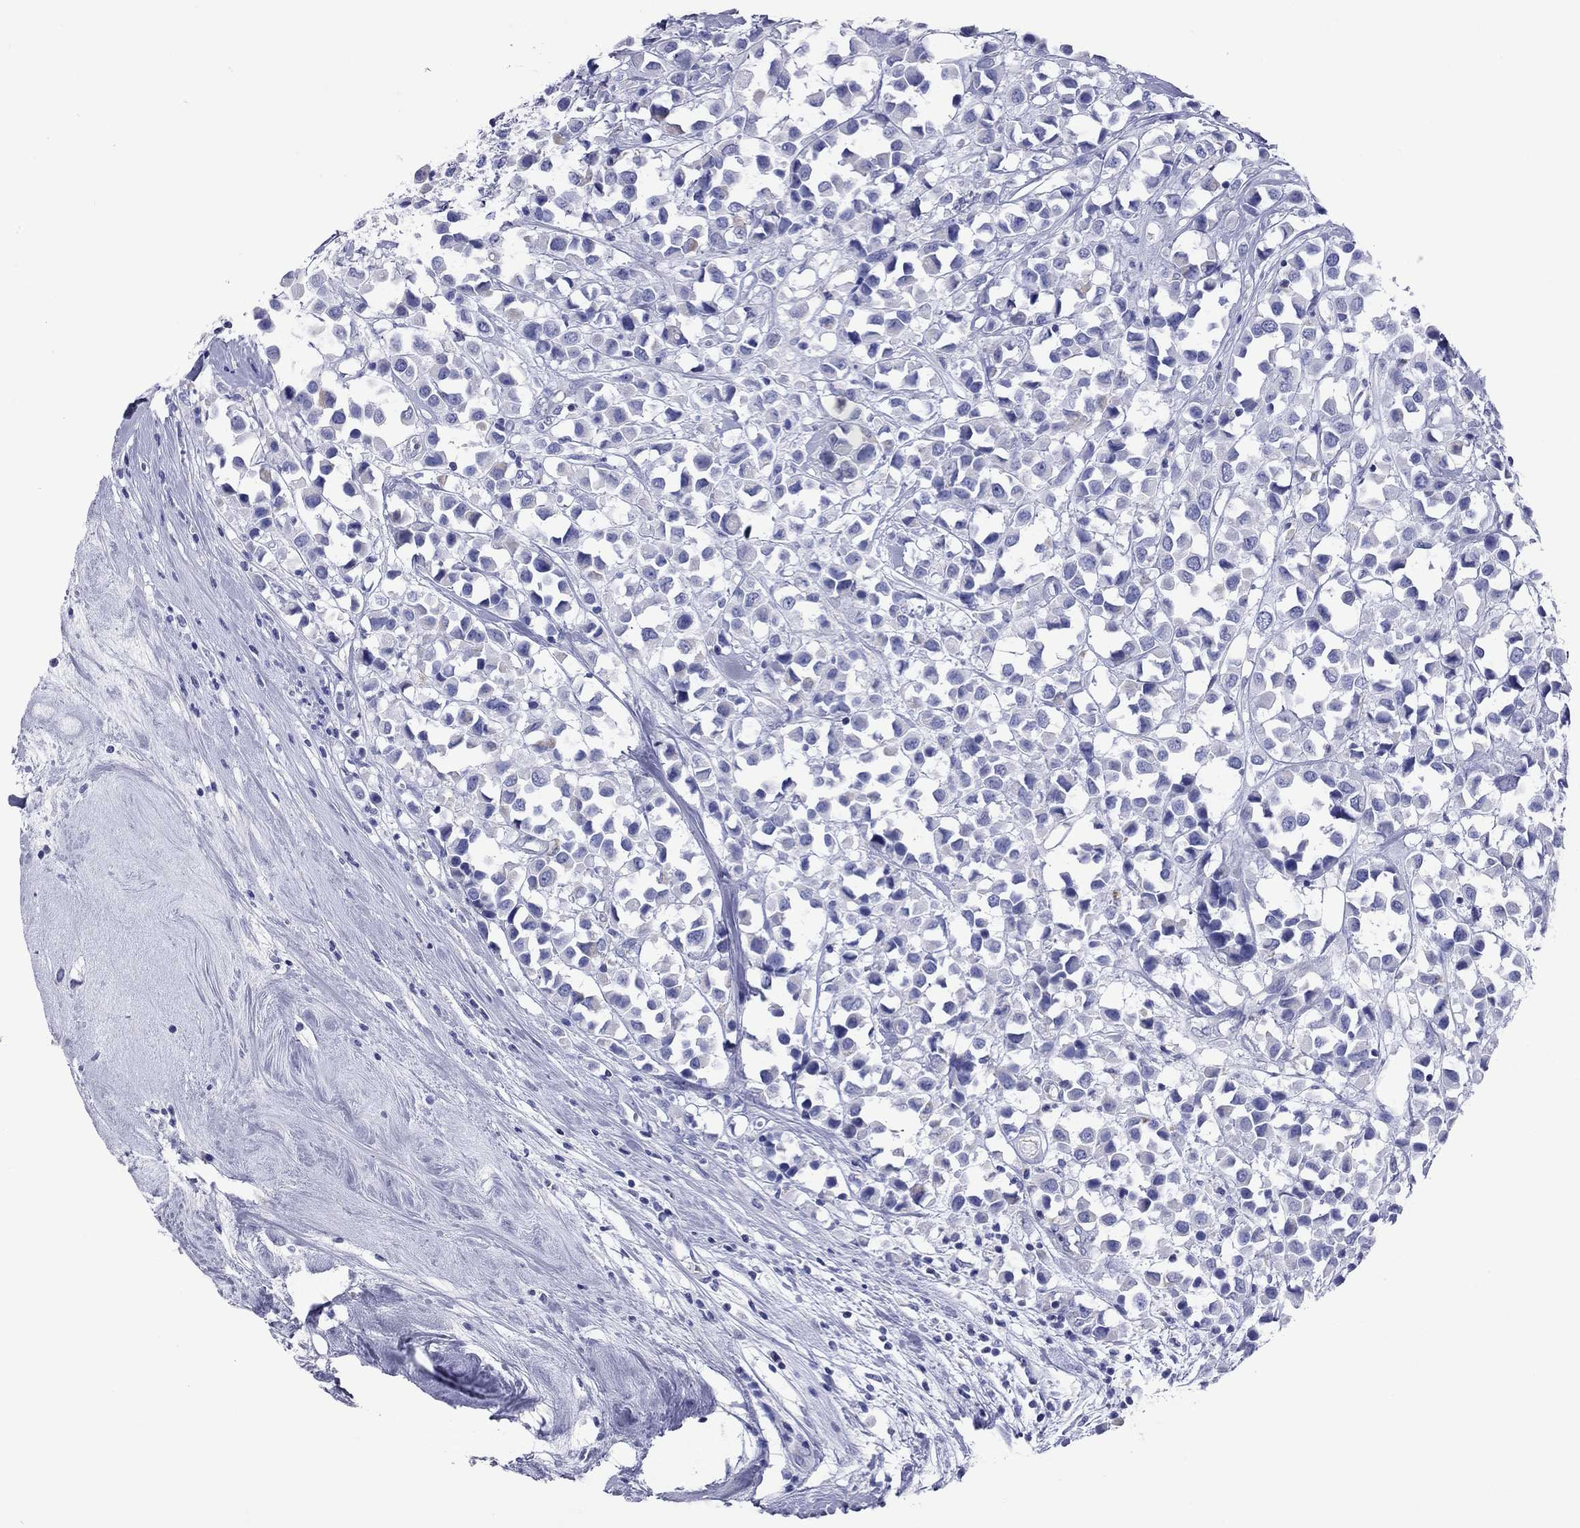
{"staining": {"intensity": "negative", "quantity": "none", "location": "none"}, "tissue": "breast cancer", "cell_type": "Tumor cells", "image_type": "cancer", "snomed": [{"axis": "morphology", "description": "Duct carcinoma"}, {"axis": "topography", "description": "Breast"}], "caption": "IHC micrograph of neoplastic tissue: human breast intraductal carcinoma stained with DAB (3,3'-diaminobenzidine) displays no significant protein staining in tumor cells.", "gene": "VSIG10", "patient": {"sex": "female", "age": 61}}